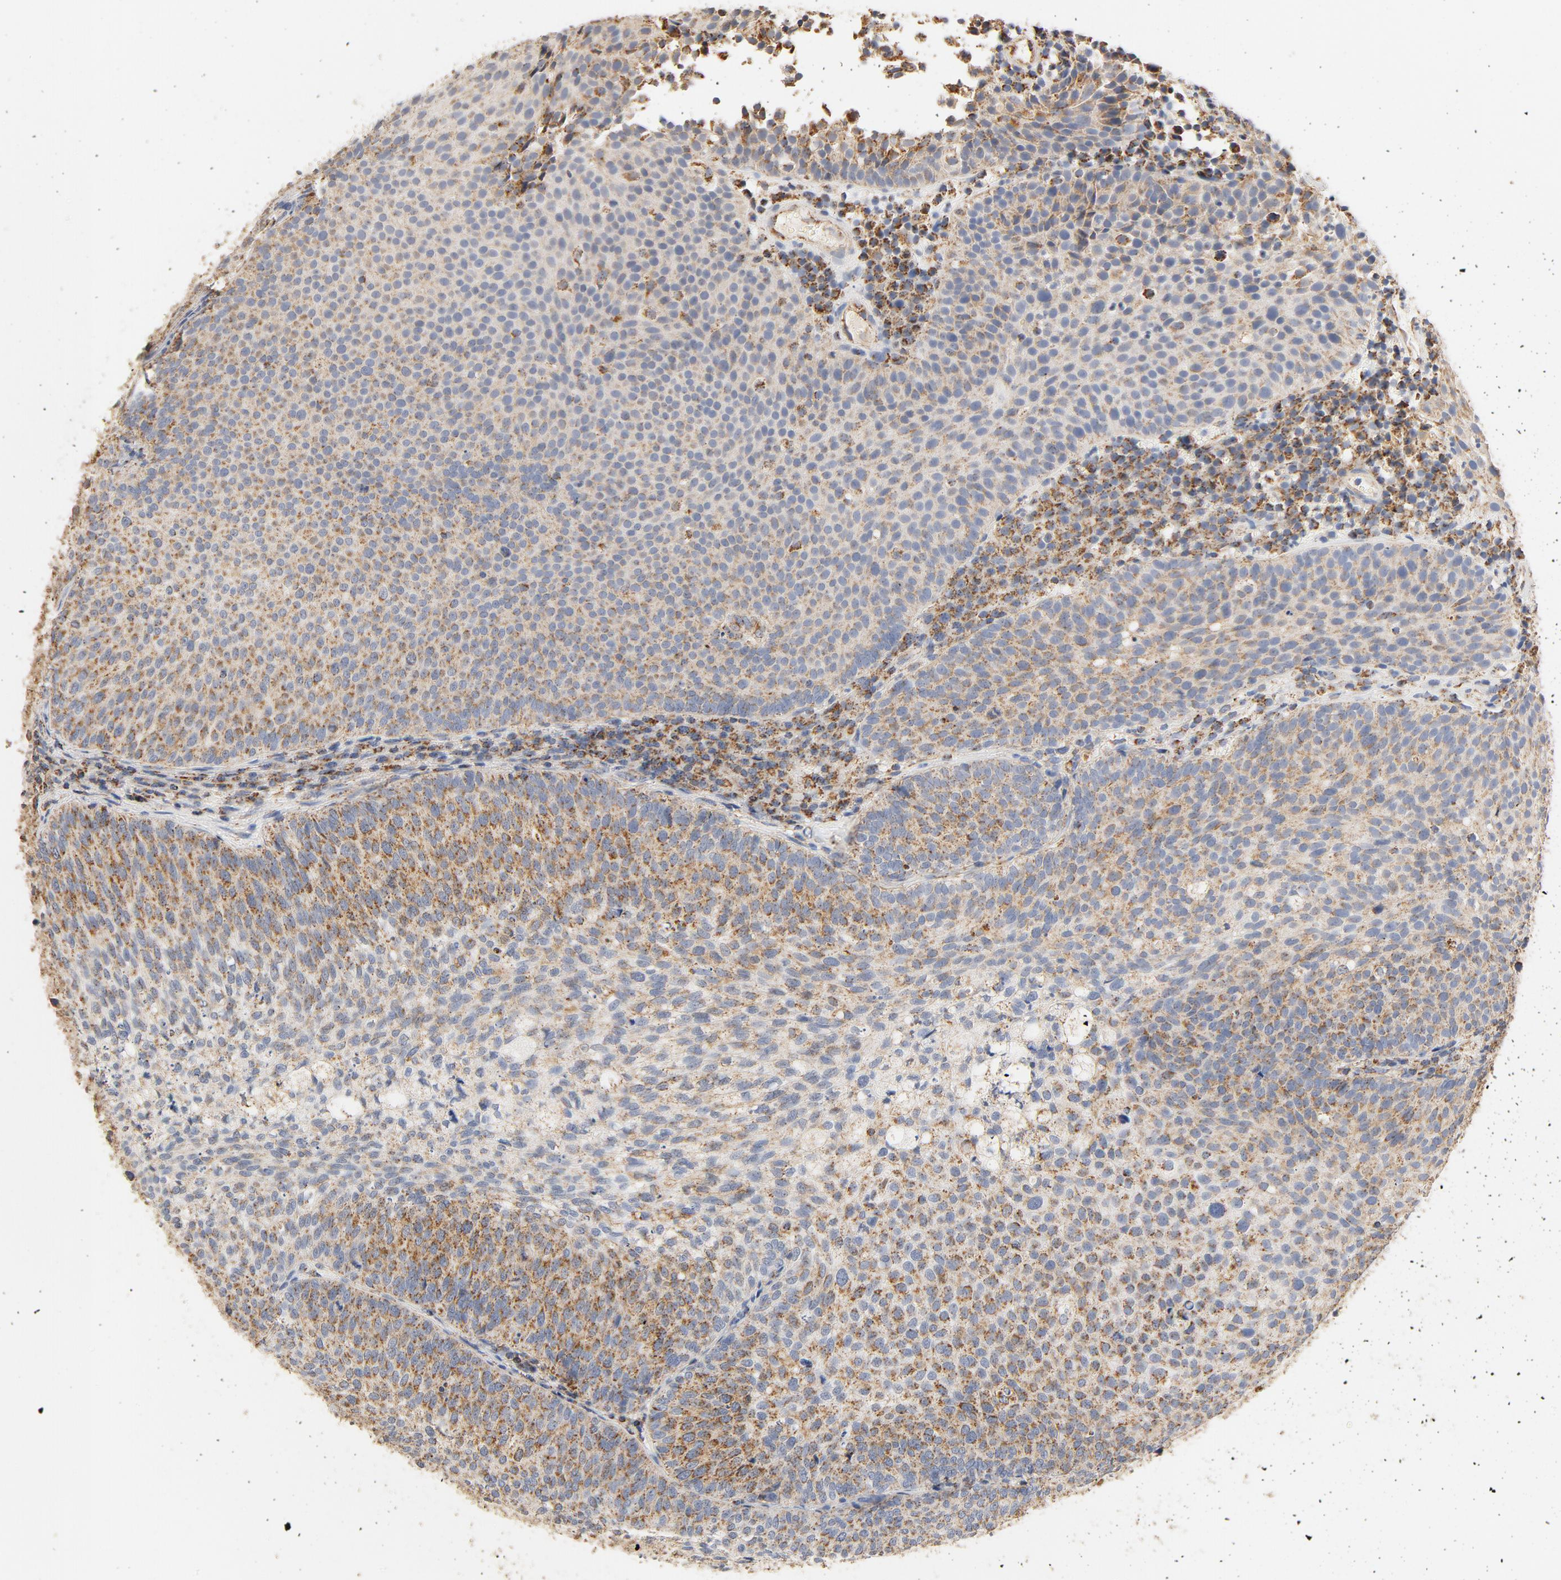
{"staining": {"intensity": "moderate", "quantity": "25%-75%", "location": "cytoplasmic/membranous"}, "tissue": "urothelial cancer", "cell_type": "Tumor cells", "image_type": "cancer", "snomed": [{"axis": "morphology", "description": "Urothelial carcinoma, Low grade"}, {"axis": "topography", "description": "Urinary bladder"}], "caption": "Immunohistochemistry (IHC) histopathology image of neoplastic tissue: human low-grade urothelial carcinoma stained using immunohistochemistry exhibits medium levels of moderate protein expression localized specifically in the cytoplasmic/membranous of tumor cells, appearing as a cytoplasmic/membranous brown color.", "gene": "COX4I1", "patient": {"sex": "male", "age": 85}}